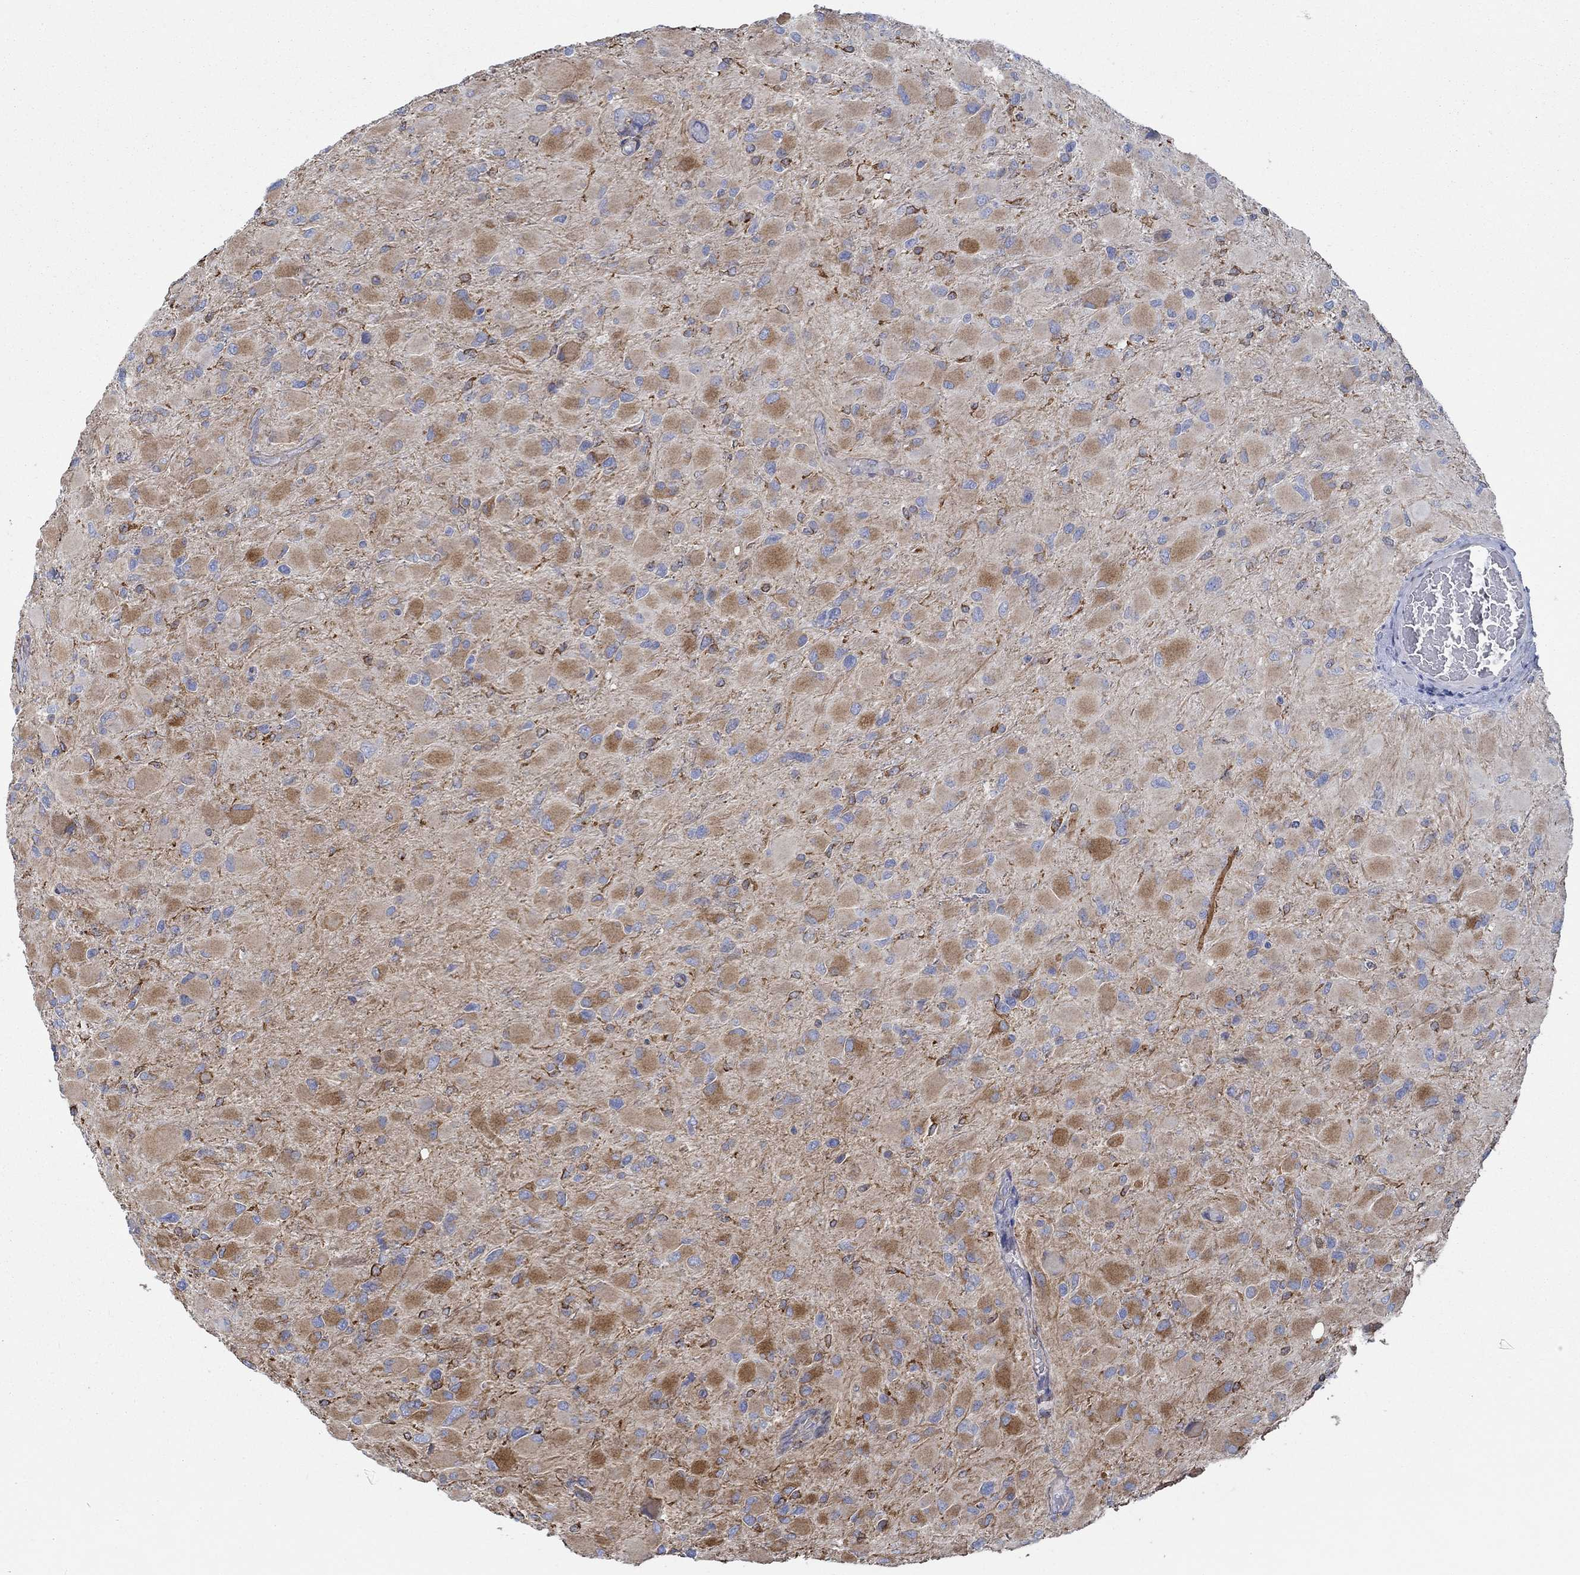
{"staining": {"intensity": "moderate", "quantity": "25%-75%", "location": "cytoplasmic/membranous"}, "tissue": "glioma", "cell_type": "Tumor cells", "image_type": "cancer", "snomed": [{"axis": "morphology", "description": "Glioma, malignant, High grade"}, {"axis": "topography", "description": "Cerebral cortex"}], "caption": "DAB (3,3'-diaminobenzidine) immunohistochemical staining of glioma displays moderate cytoplasmic/membranous protein staining in approximately 25%-75% of tumor cells.", "gene": "STC2", "patient": {"sex": "female", "age": 36}}